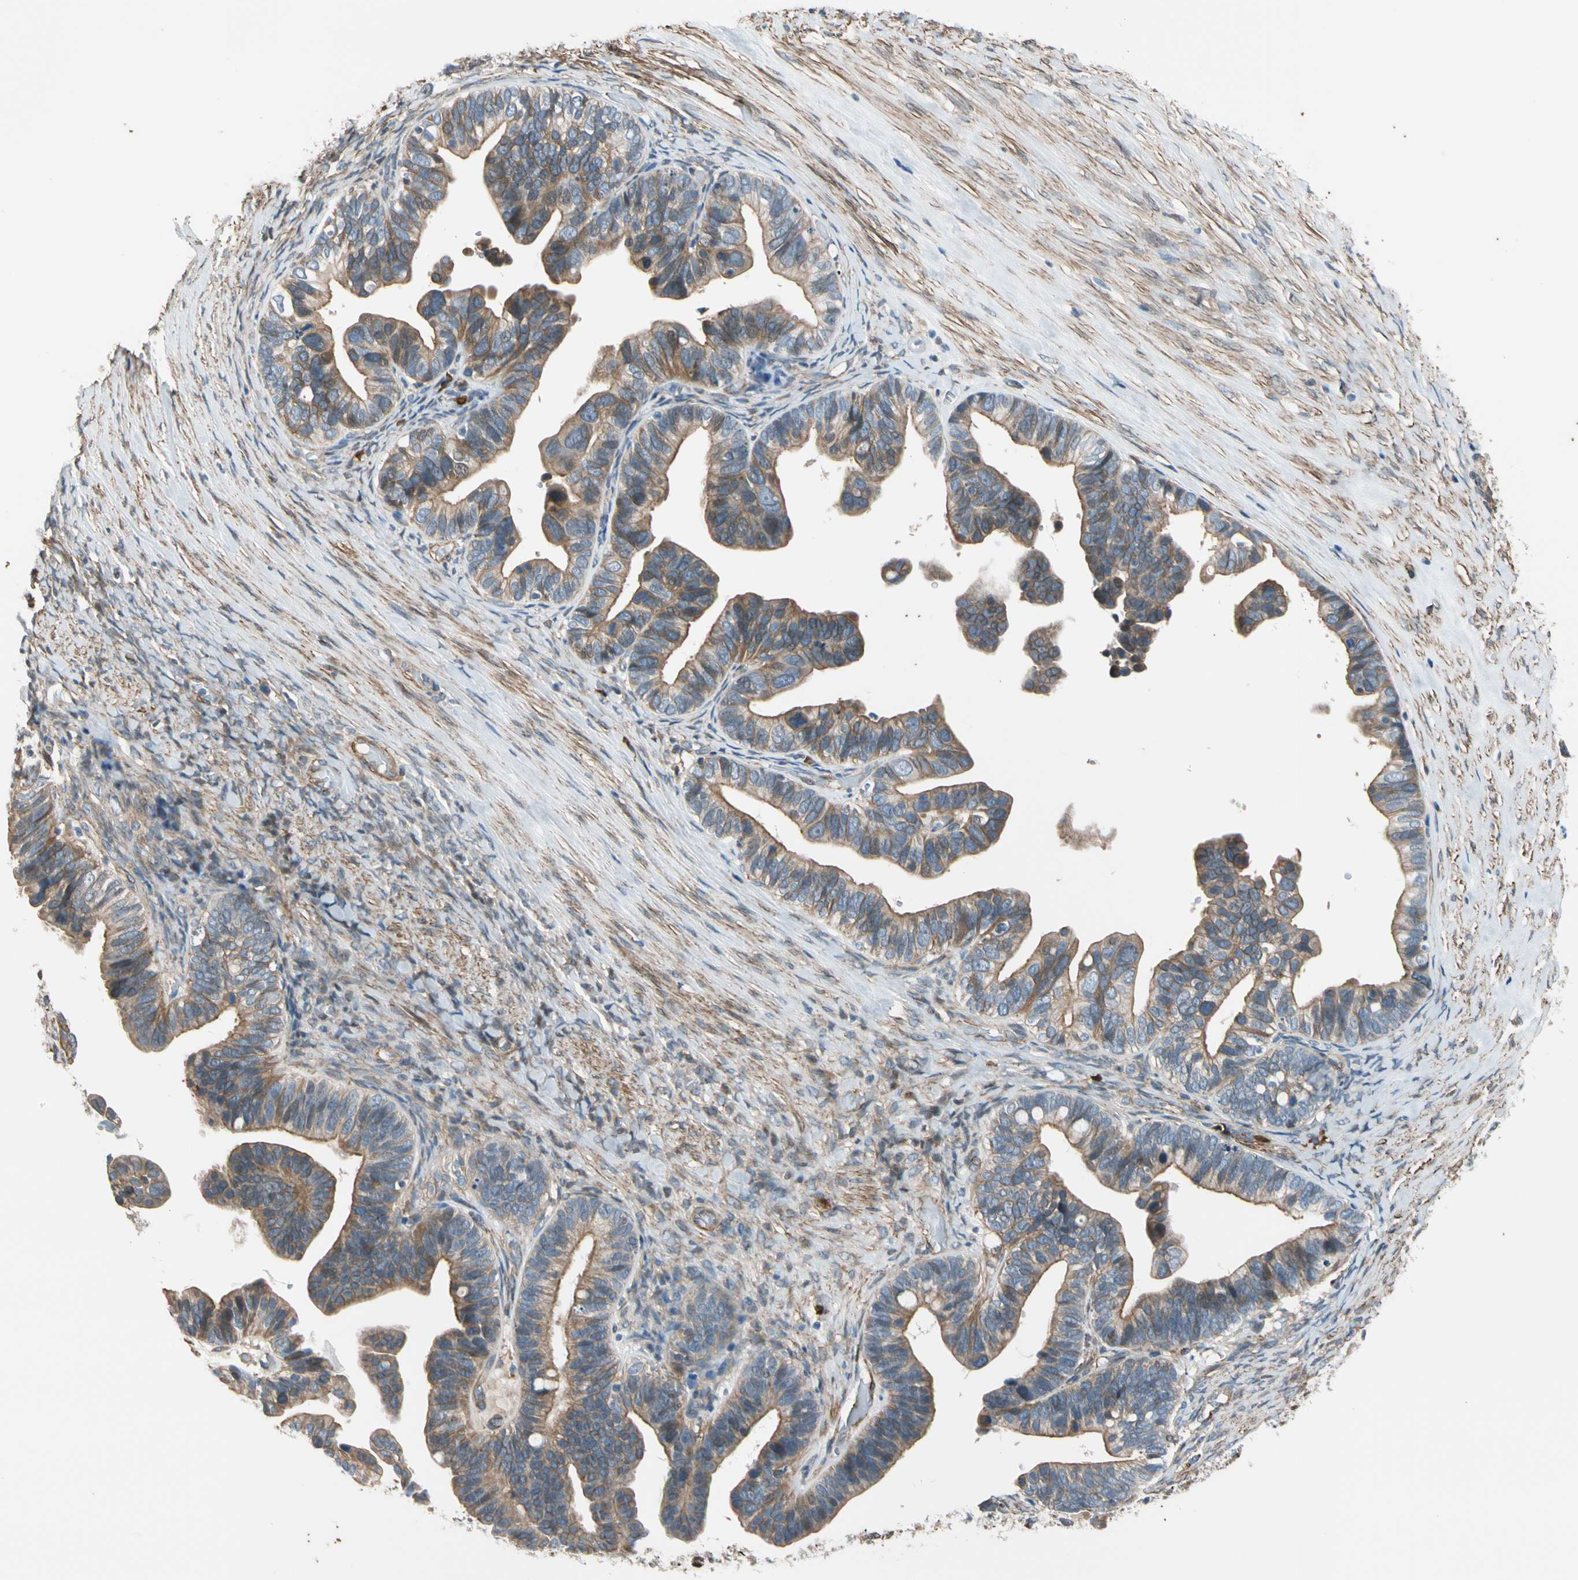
{"staining": {"intensity": "moderate", "quantity": ">75%", "location": "cytoplasmic/membranous"}, "tissue": "ovarian cancer", "cell_type": "Tumor cells", "image_type": "cancer", "snomed": [{"axis": "morphology", "description": "Cystadenocarcinoma, serous, NOS"}, {"axis": "topography", "description": "Ovary"}], "caption": "This is an image of IHC staining of ovarian cancer (serous cystadenocarcinoma), which shows moderate expression in the cytoplasmic/membranous of tumor cells.", "gene": "LIMK2", "patient": {"sex": "female", "age": 56}}